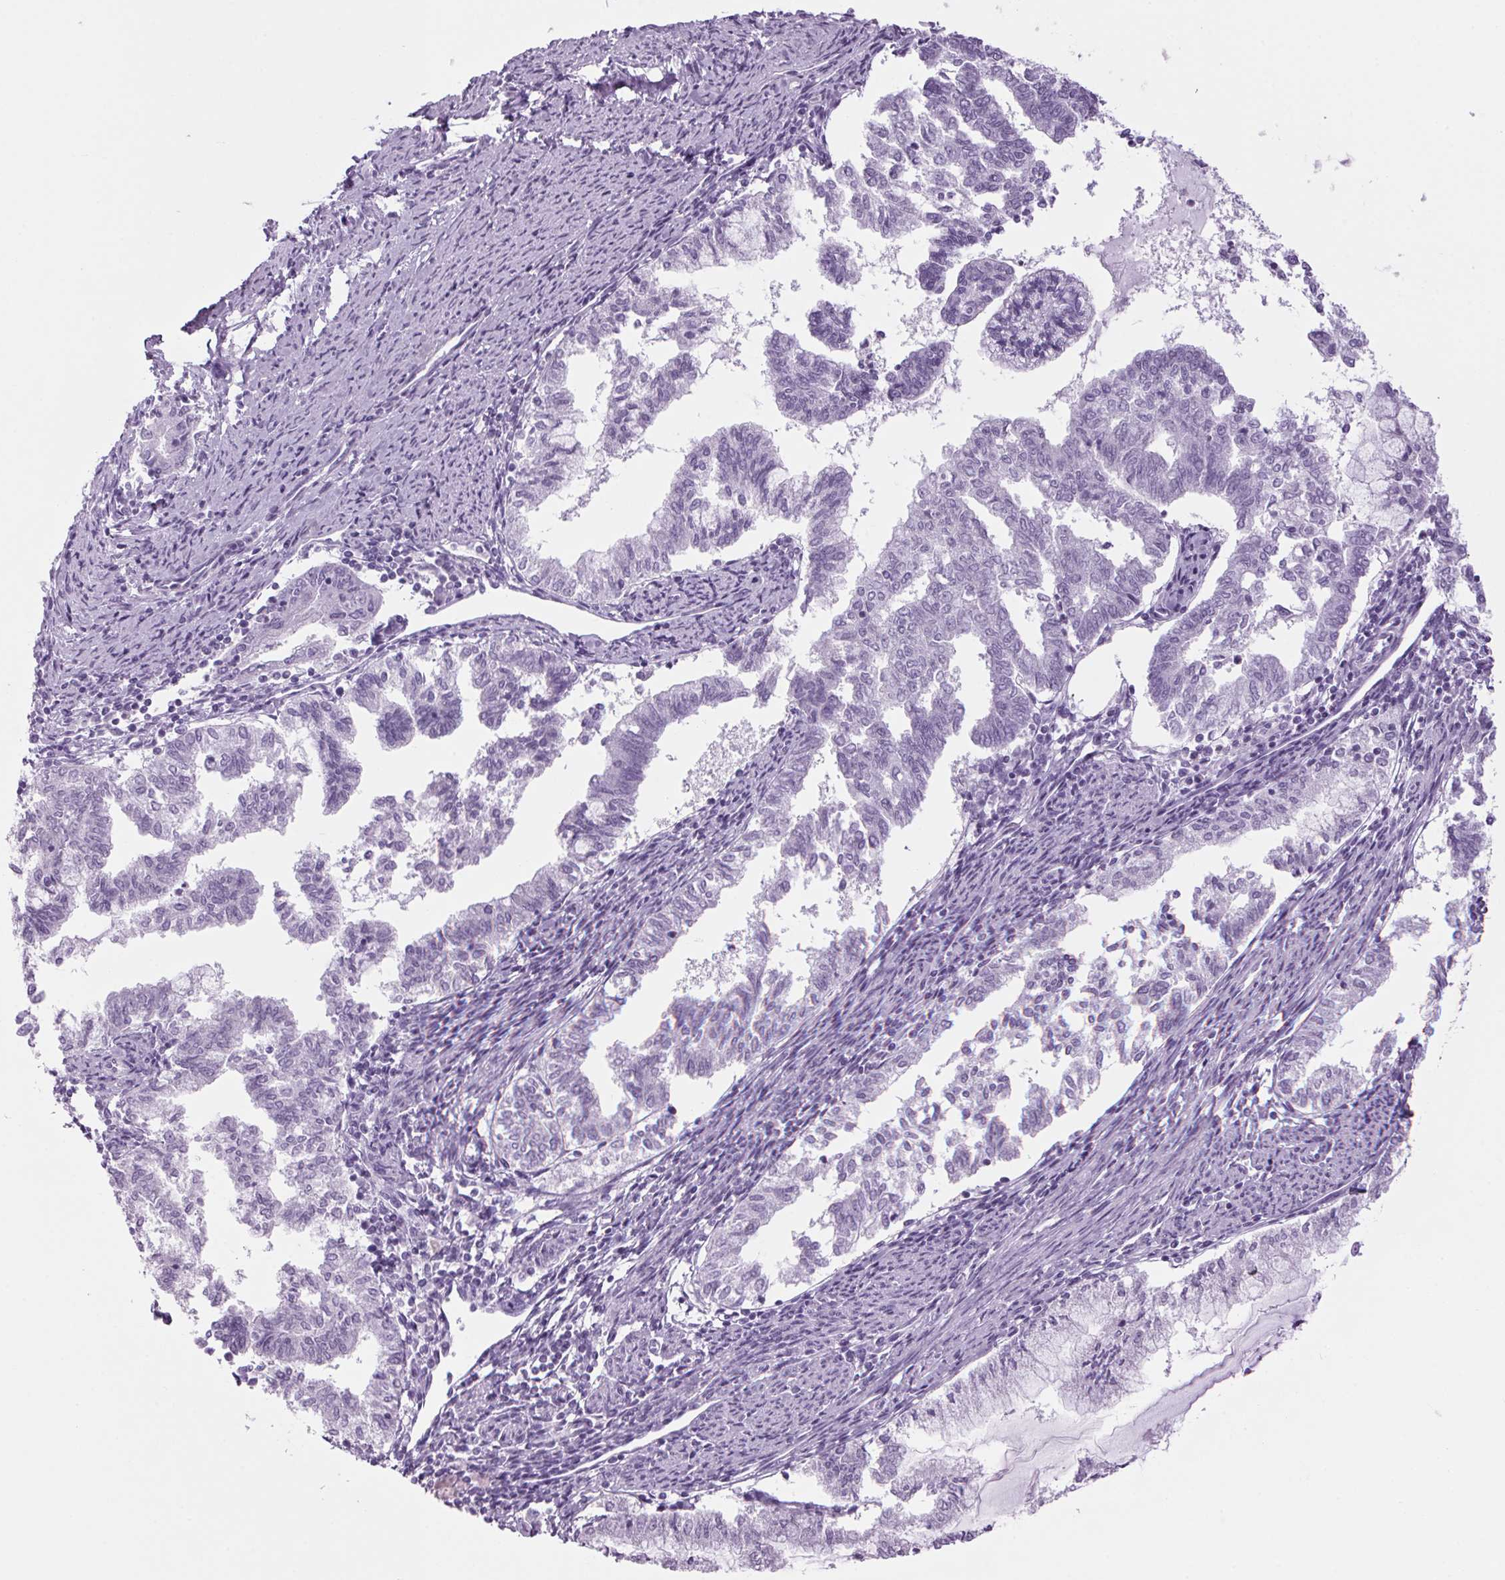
{"staining": {"intensity": "negative", "quantity": "none", "location": "none"}, "tissue": "endometrial cancer", "cell_type": "Tumor cells", "image_type": "cancer", "snomed": [{"axis": "morphology", "description": "Adenocarcinoma, NOS"}, {"axis": "topography", "description": "Endometrium"}], "caption": "Immunohistochemistry of endometrial cancer exhibits no staining in tumor cells.", "gene": "PPP1R1A", "patient": {"sex": "female", "age": 79}}